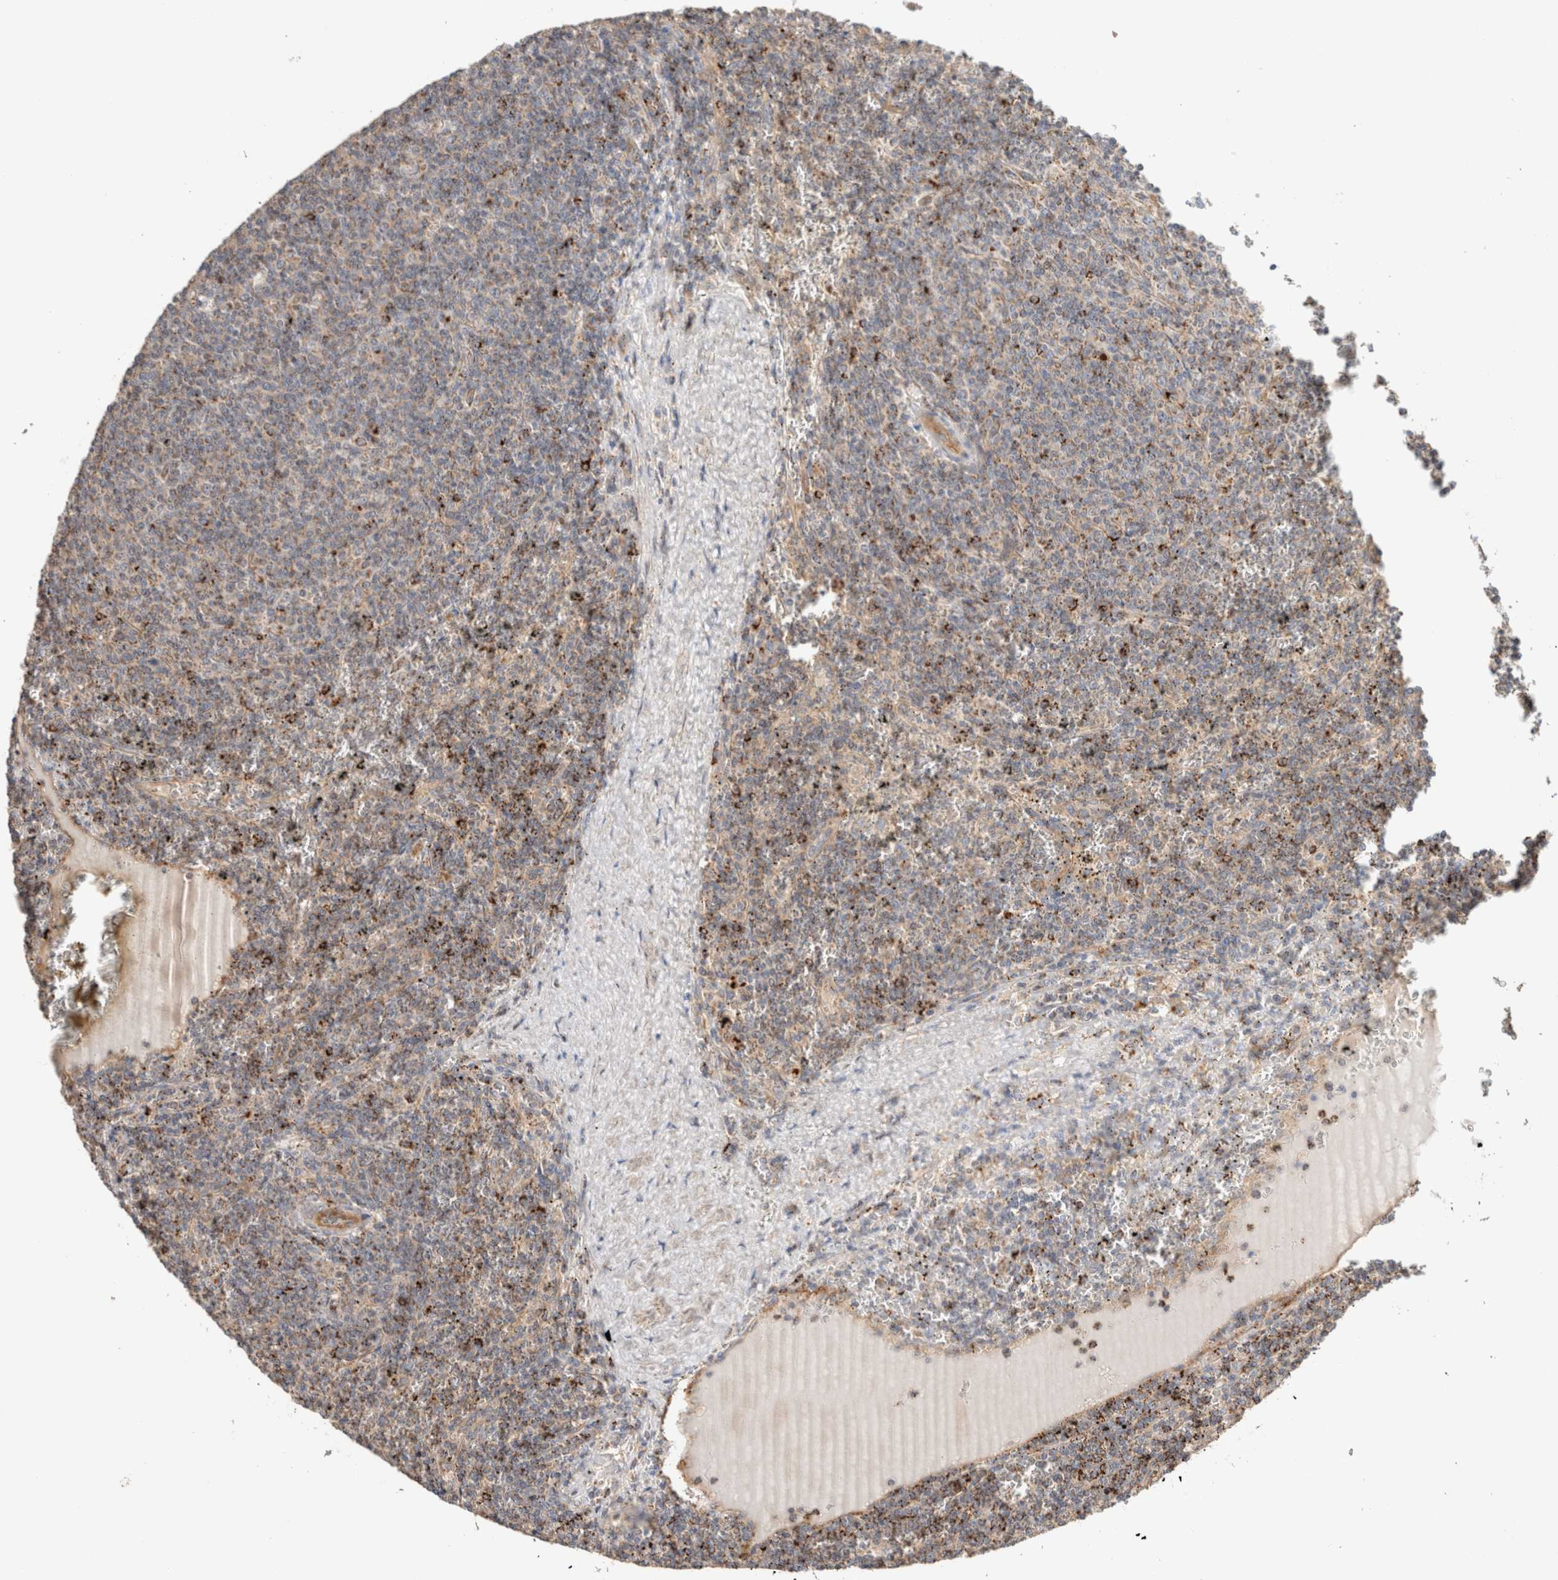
{"staining": {"intensity": "weak", "quantity": "25%-75%", "location": "cytoplasmic/membranous"}, "tissue": "lymphoma", "cell_type": "Tumor cells", "image_type": "cancer", "snomed": [{"axis": "morphology", "description": "Malignant lymphoma, non-Hodgkin's type, Low grade"}, {"axis": "topography", "description": "Spleen"}], "caption": "Weak cytoplasmic/membranous protein expression is identified in approximately 25%-75% of tumor cells in malignant lymphoma, non-Hodgkin's type (low-grade).", "gene": "B3GNTL1", "patient": {"sex": "female", "age": 50}}